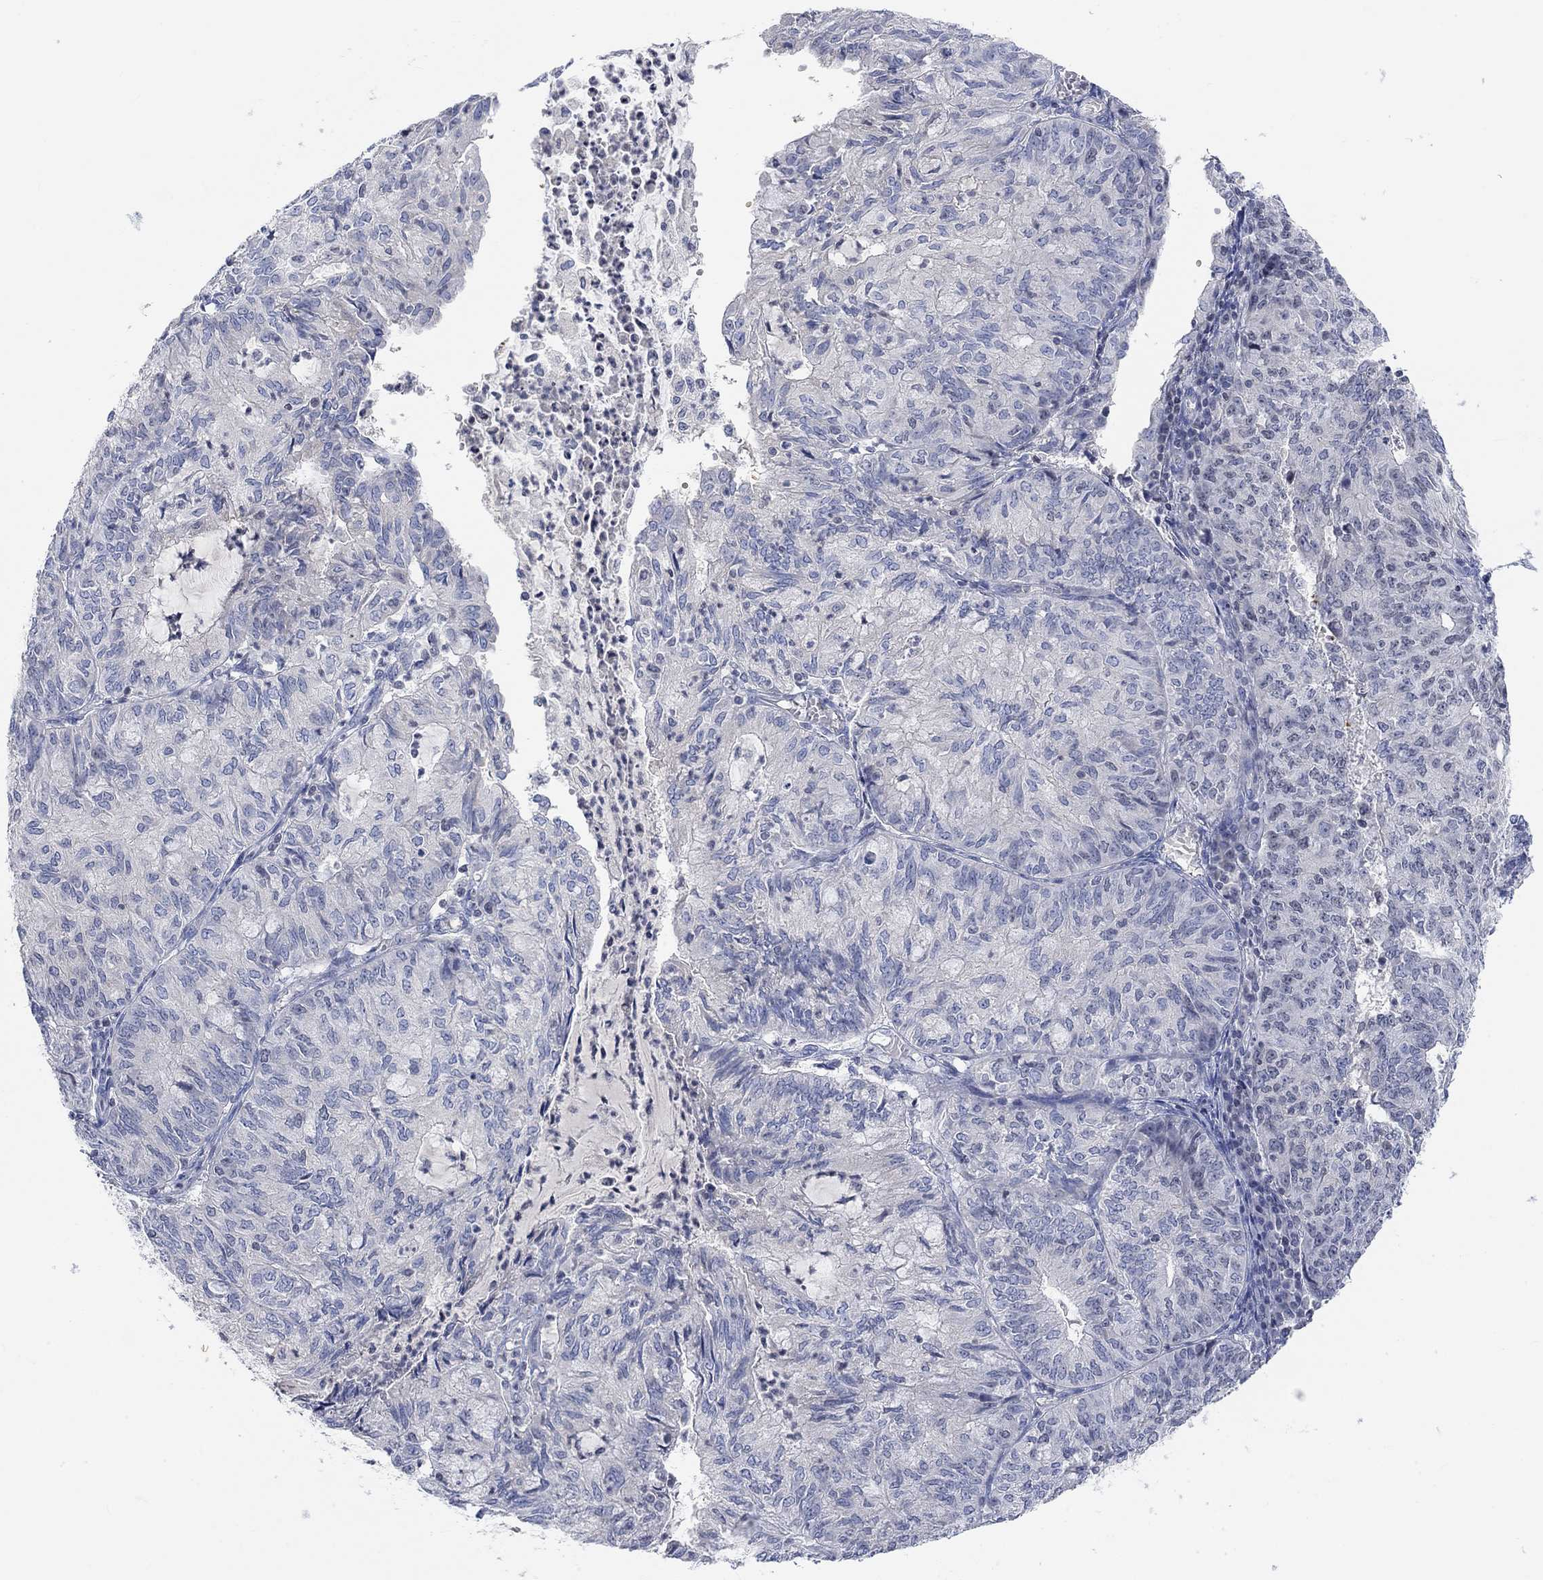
{"staining": {"intensity": "negative", "quantity": "none", "location": "none"}, "tissue": "endometrial cancer", "cell_type": "Tumor cells", "image_type": "cancer", "snomed": [{"axis": "morphology", "description": "Adenocarcinoma, NOS"}, {"axis": "topography", "description": "Endometrium"}], "caption": "High power microscopy histopathology image of an immunohistochemistry image of endometrial adenocarcinoma, revealing no significant expression in tumor cells.", "gene": "ATP6V1E2", "patient": {"sex": "female", "age": 82}}